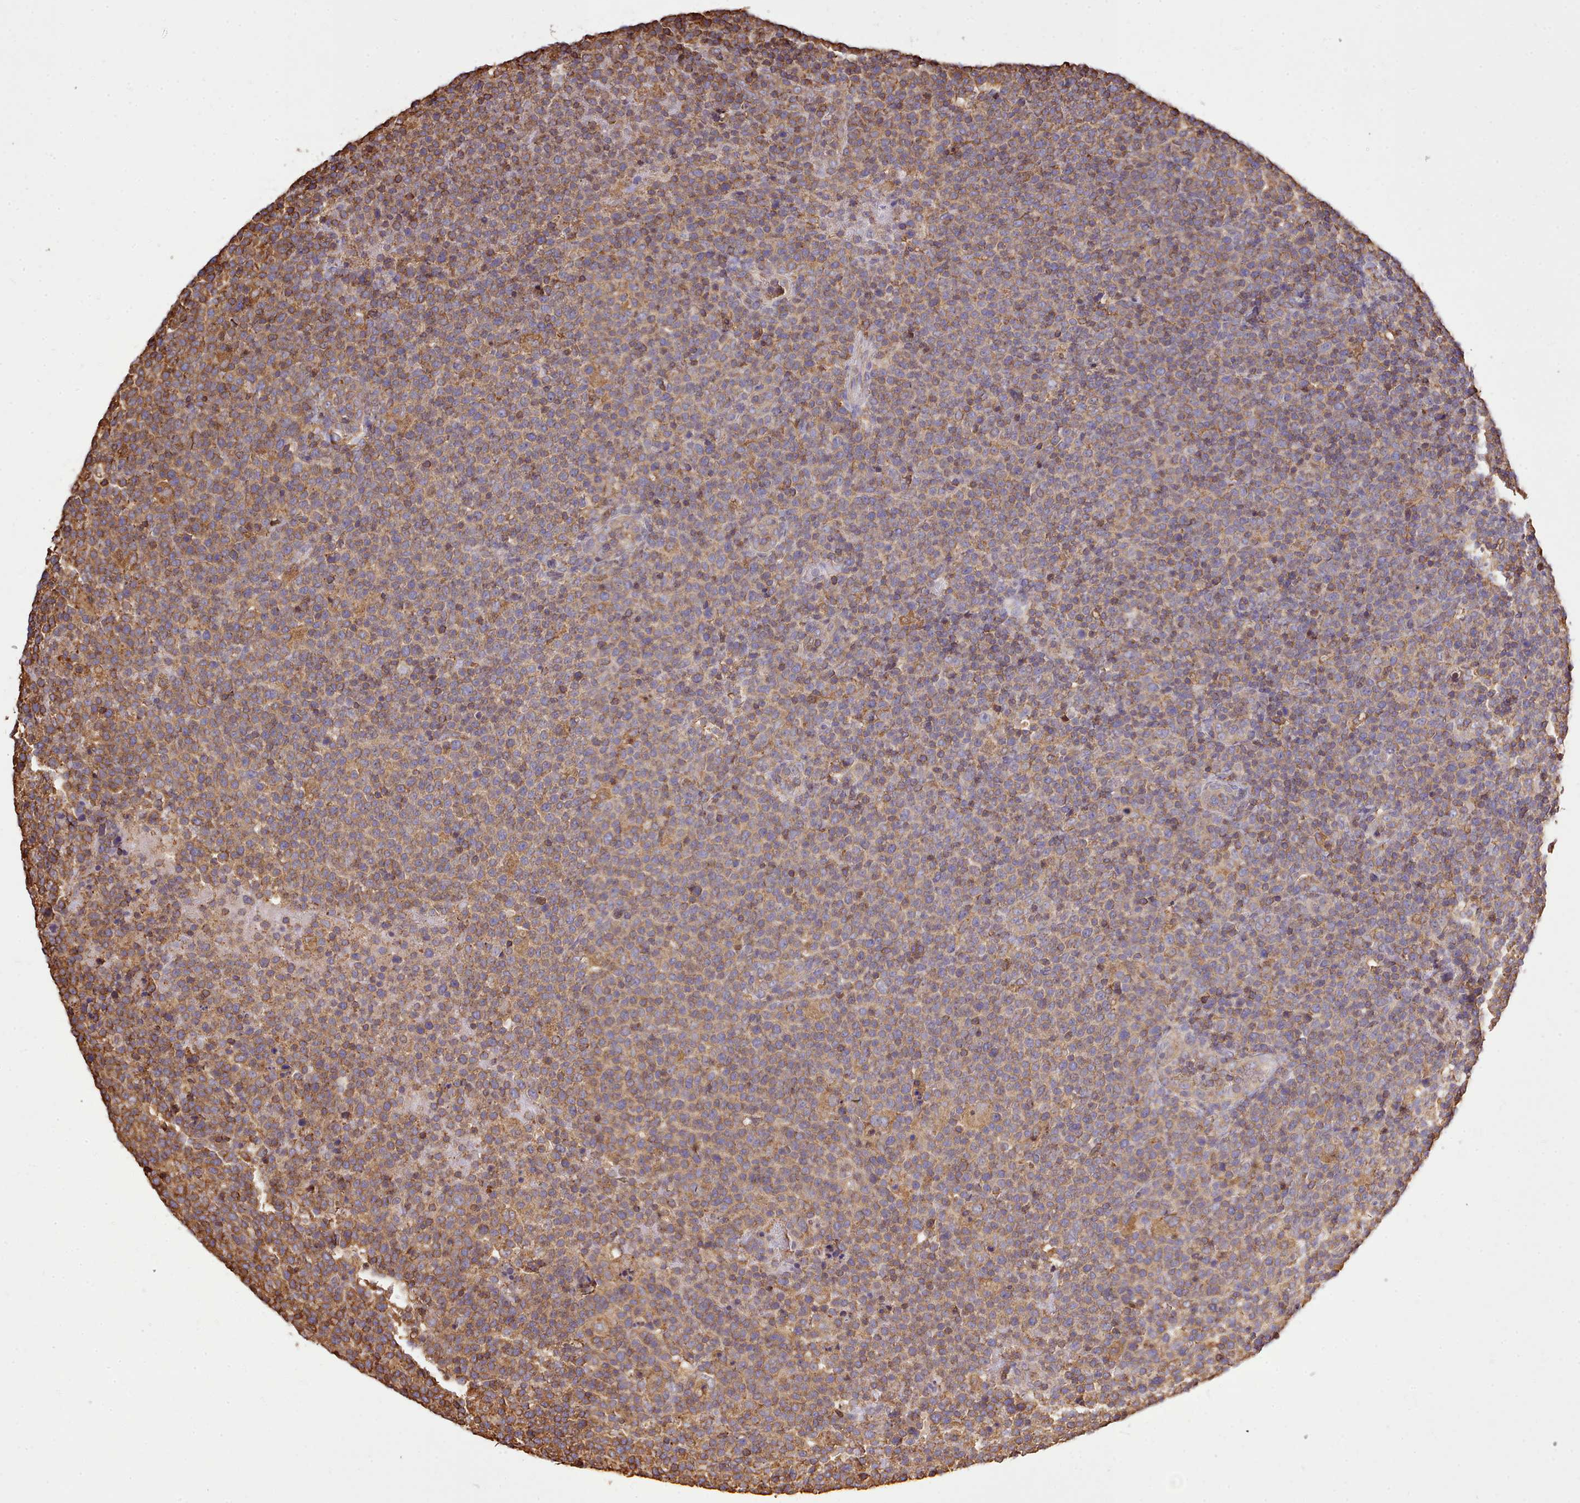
{"staining": {"intensity": "moderate", "quantity": ">75%", "location": "cytoplasmic/membranous"}, "tissue": "lymphoma", "cell_type": "Tumor cells", "image_type": "cancer", "snomed": [{"axis": "morphology", "description": "Malignant lymphoma, non-Hodgkin's type, High grade"}, {"axis": "topography", "description": "Lymph node"}], "caption": "A brown stain labels moderate cytoplasmic/membranous staining of a protein in lymphoma tumor cells. (DAB IHC, brown staining for protein, blue staining for nuclei).", "gene": "CAPZA1", "patient": {"sex": "male", "age": 61}}